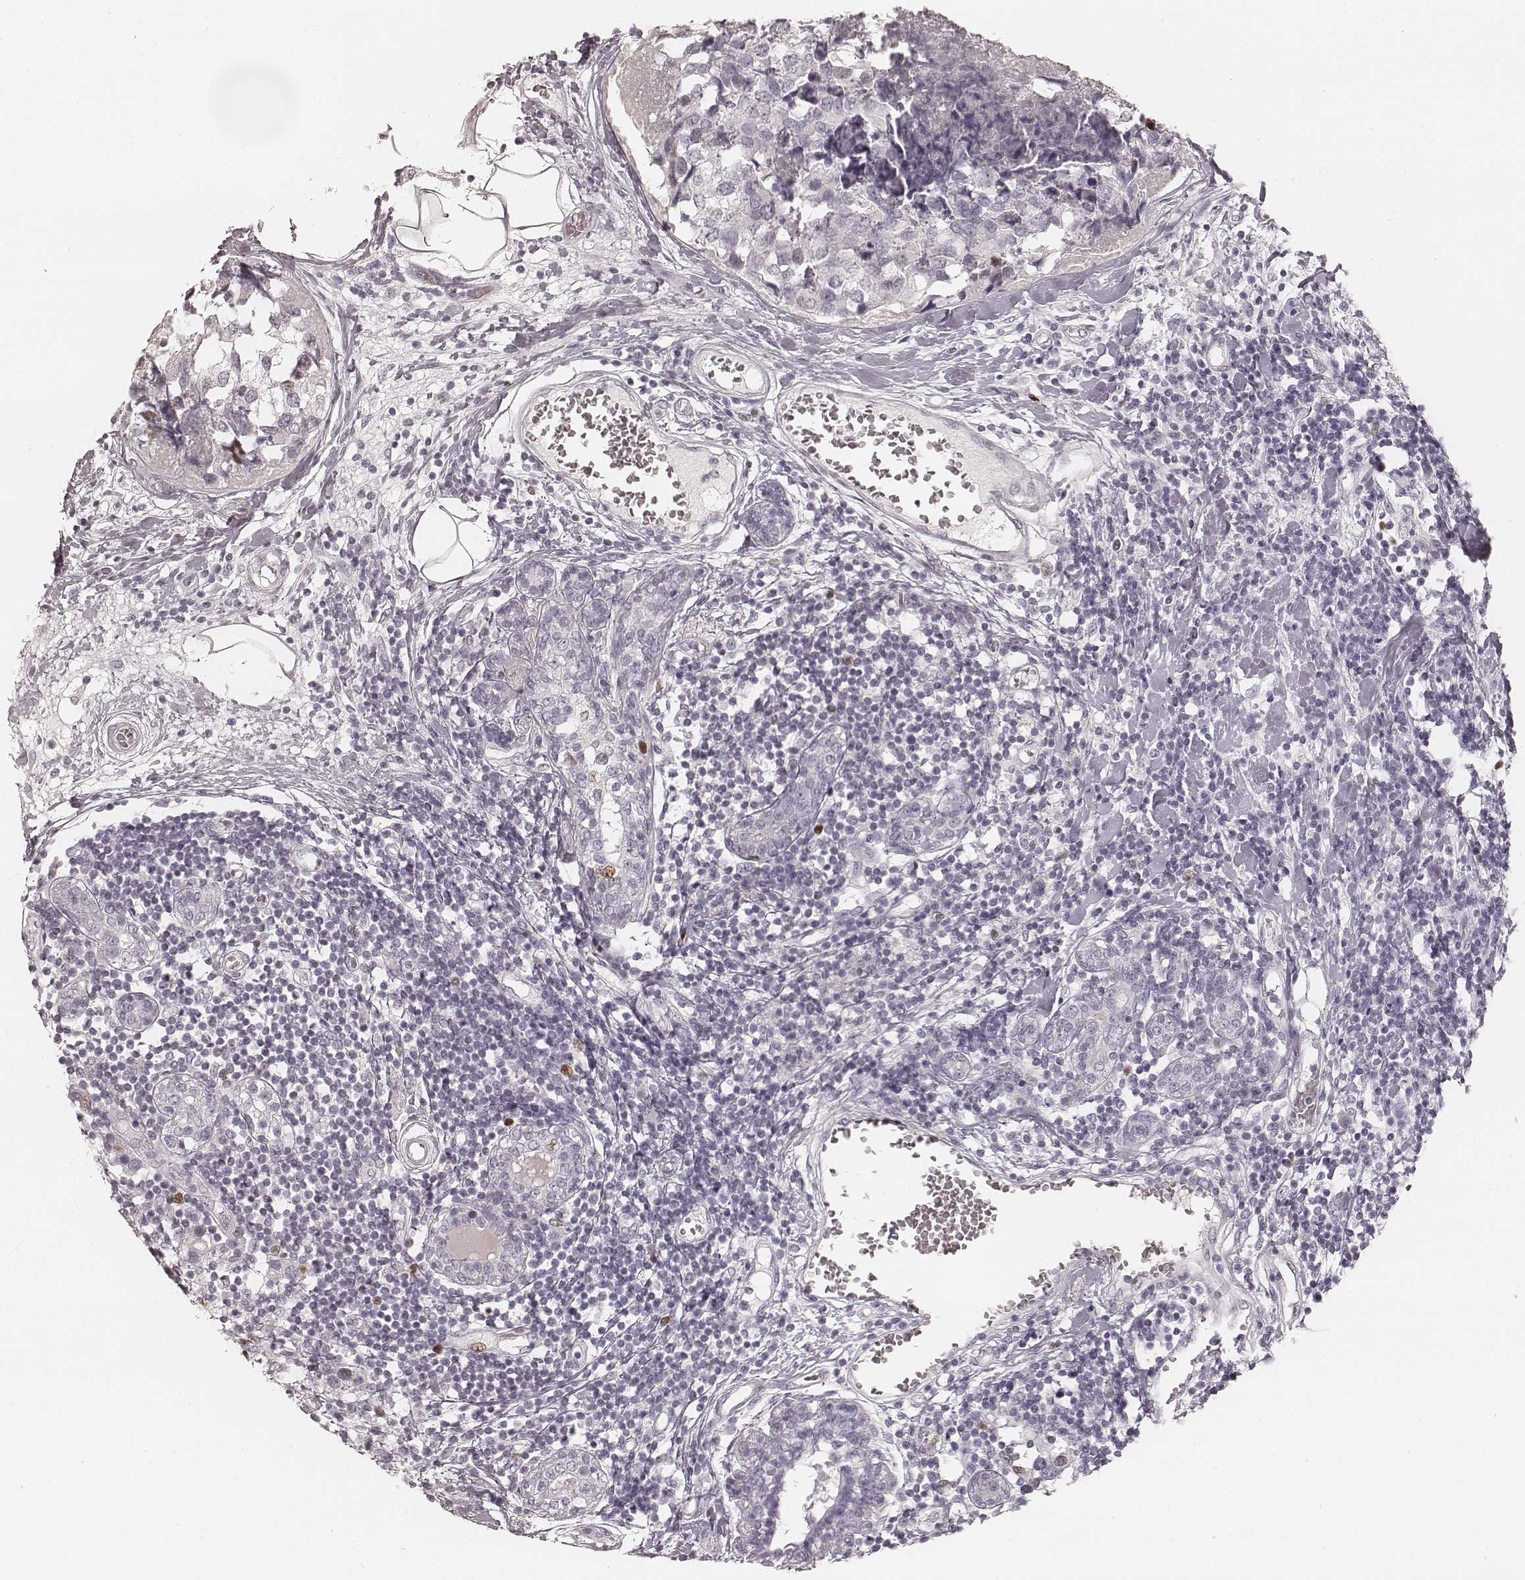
{"staining": {"intensity": "negative", "quantity": "none", "location": "none"}, "tissue": "breast cancer", "cell_type": "Tumor cells", "image_type": "cancer", "snomed": [{"axis": "morphology", "description": "Lobular carcinoma"}, {"axis": "topography", "description": "Breast"}], "caption": "An immunohistochemistry micrograph of breast cancer is shown. There is no staining in tumor cells of breast cancer. Brightfield microscopy of IHC stained with DAB (brown) and hematoxylin (blue), captured at high magnification.", "gene": "TEX37", "patient": {"sex": "female", "age": 59}}